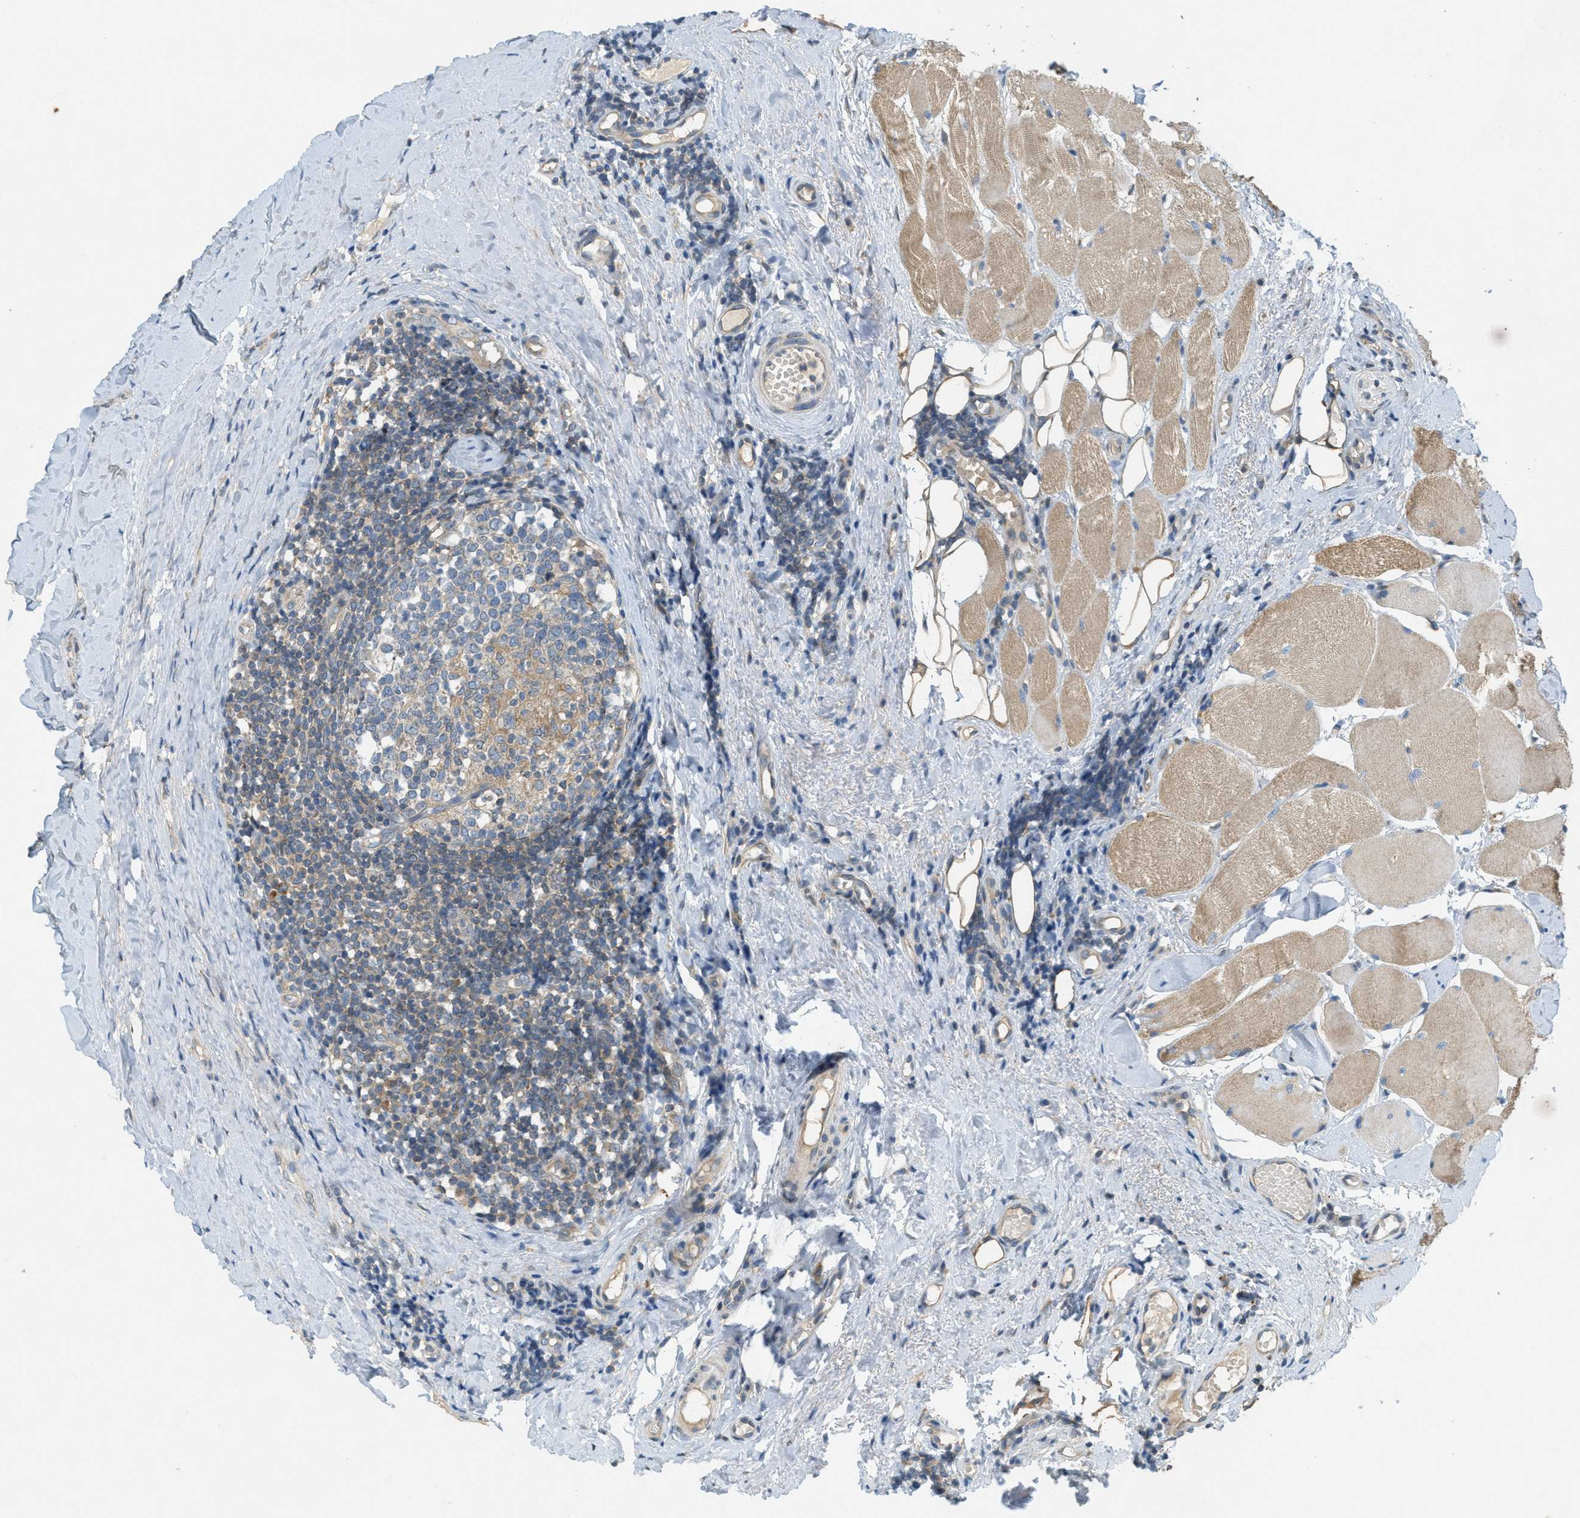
{"staining": {"intensity": "weak", "quantity": "<25%", "location": "cytoplasmic/membranous"}, "tissue": "tonsil", "cell_type": "Germinal center cells", "image_type": "normal", "snomed": [{"axis": "morphology", "description": "Normal tissue, NOS"}, {"axis": "topography", "description": "Tonsil"}], "caption": "This image is of unremarkable tonsil stained with immunohistochemistry to label a protein in brown with the nuclei are counter-stained blue. There is no positivity in germinal center cells. (Stains: DAB immunohistochemistry with hematoxylin counter stain, Microscopy: brightfield microscopy at high magnification).", "gene": "SIGMAR1", "patient": {"sex": "female", "age": 19}}